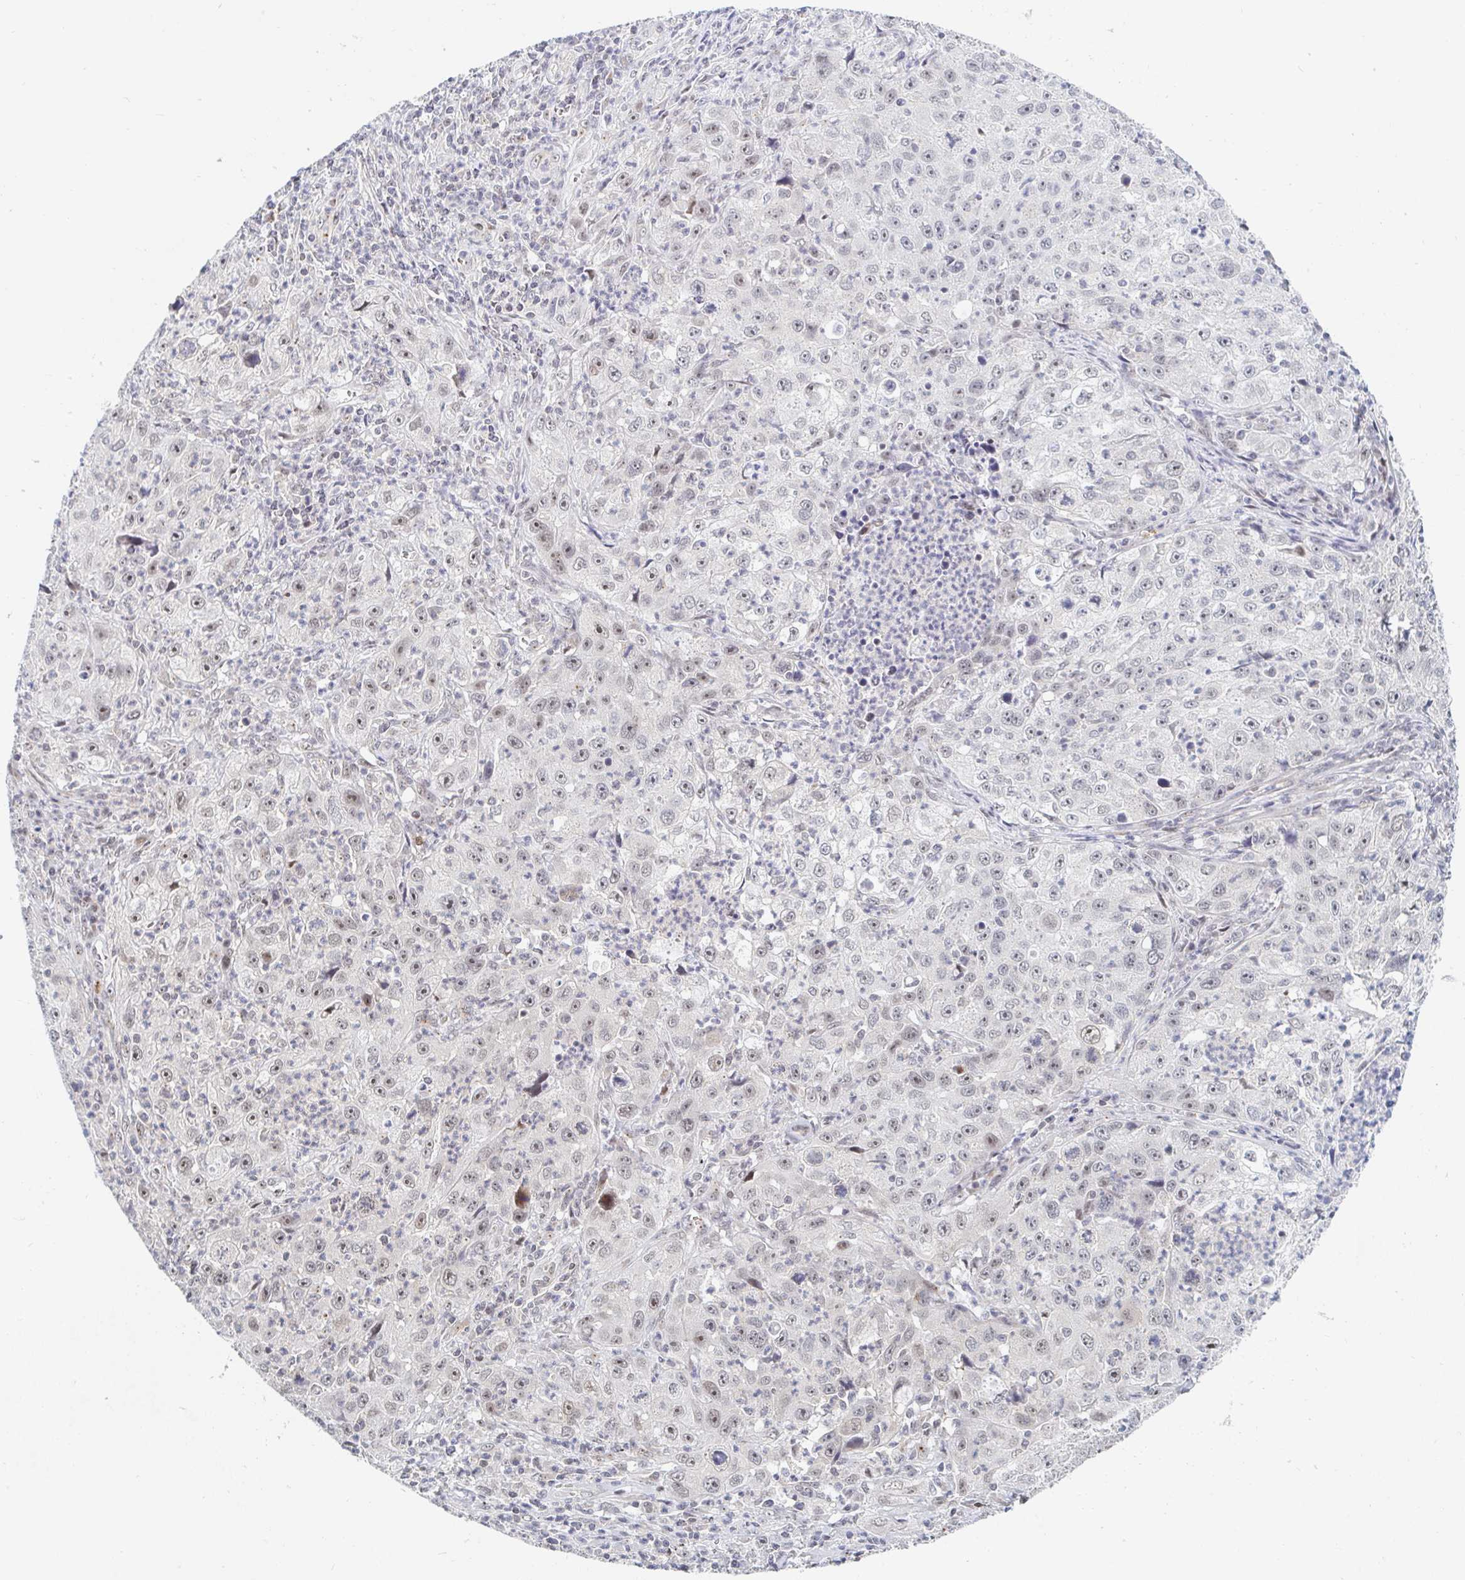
{"staining": {"intensity": "weak", "quantity": "25%-75%", "location": "nuclear"}, "tissue": "lung cancer", "cell_type": "Tumor cells", "image_type": "cancer", "snomed": [{"axis": "morphology", "description": "Squamous cell carcinoma, NOS"}, {"axis": "topography", "description": "Lung"}], "caption": "Weak nuclear positivity is present in about 25%-75% of tumor cells in squamous cell carcinoma (lung).", "gene": "CHD2", "patient": {"sex": "male", "age": 71}}